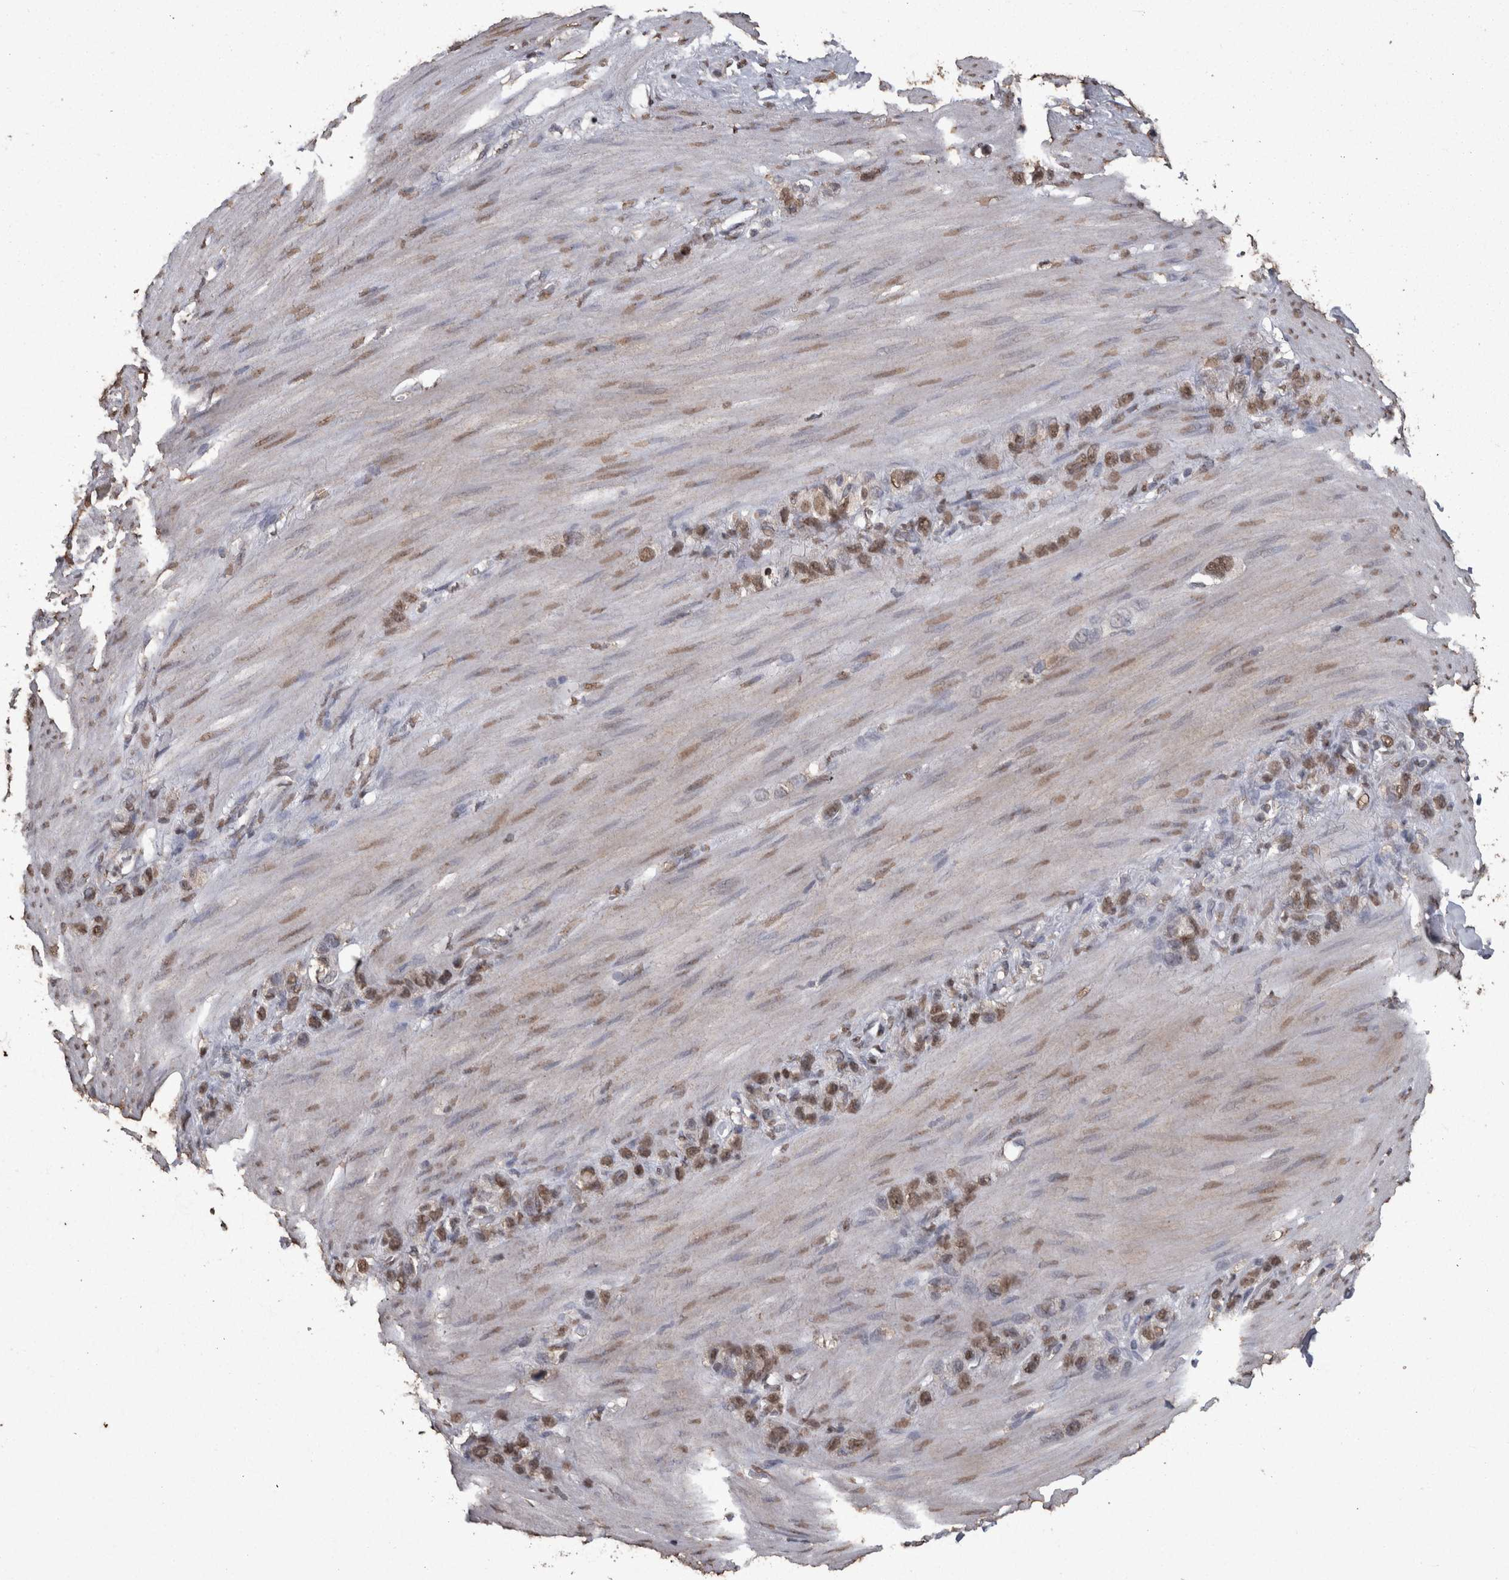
{"staining": {"intensity": "weak", "quantity": ">75%", "location": "nuclear"}, "tissue": "stomach cancer", "cell_type": "Tumor cells", "image_type": "cancer", "snomed": [{"axis": "morphology", "description": "Adenocarcinoma, NOS"}, {"axis": "morphology", "description": "Adenocarcinoma, High grade"}, {"axis": "topography", "description": "Stomach, upper"}, {"axis": "topography", "description": "Stomach, lower"}], "caption": "Protein expression analysis of human high-grade adenocarcinoma (stomach) reveals weak nuclear expression in approximately >75% of tumor cells. (IHC, brightfield microscopy, high magnification).", "gene": "SMAD7", "patient": {"sex": "female", "age": 65}}